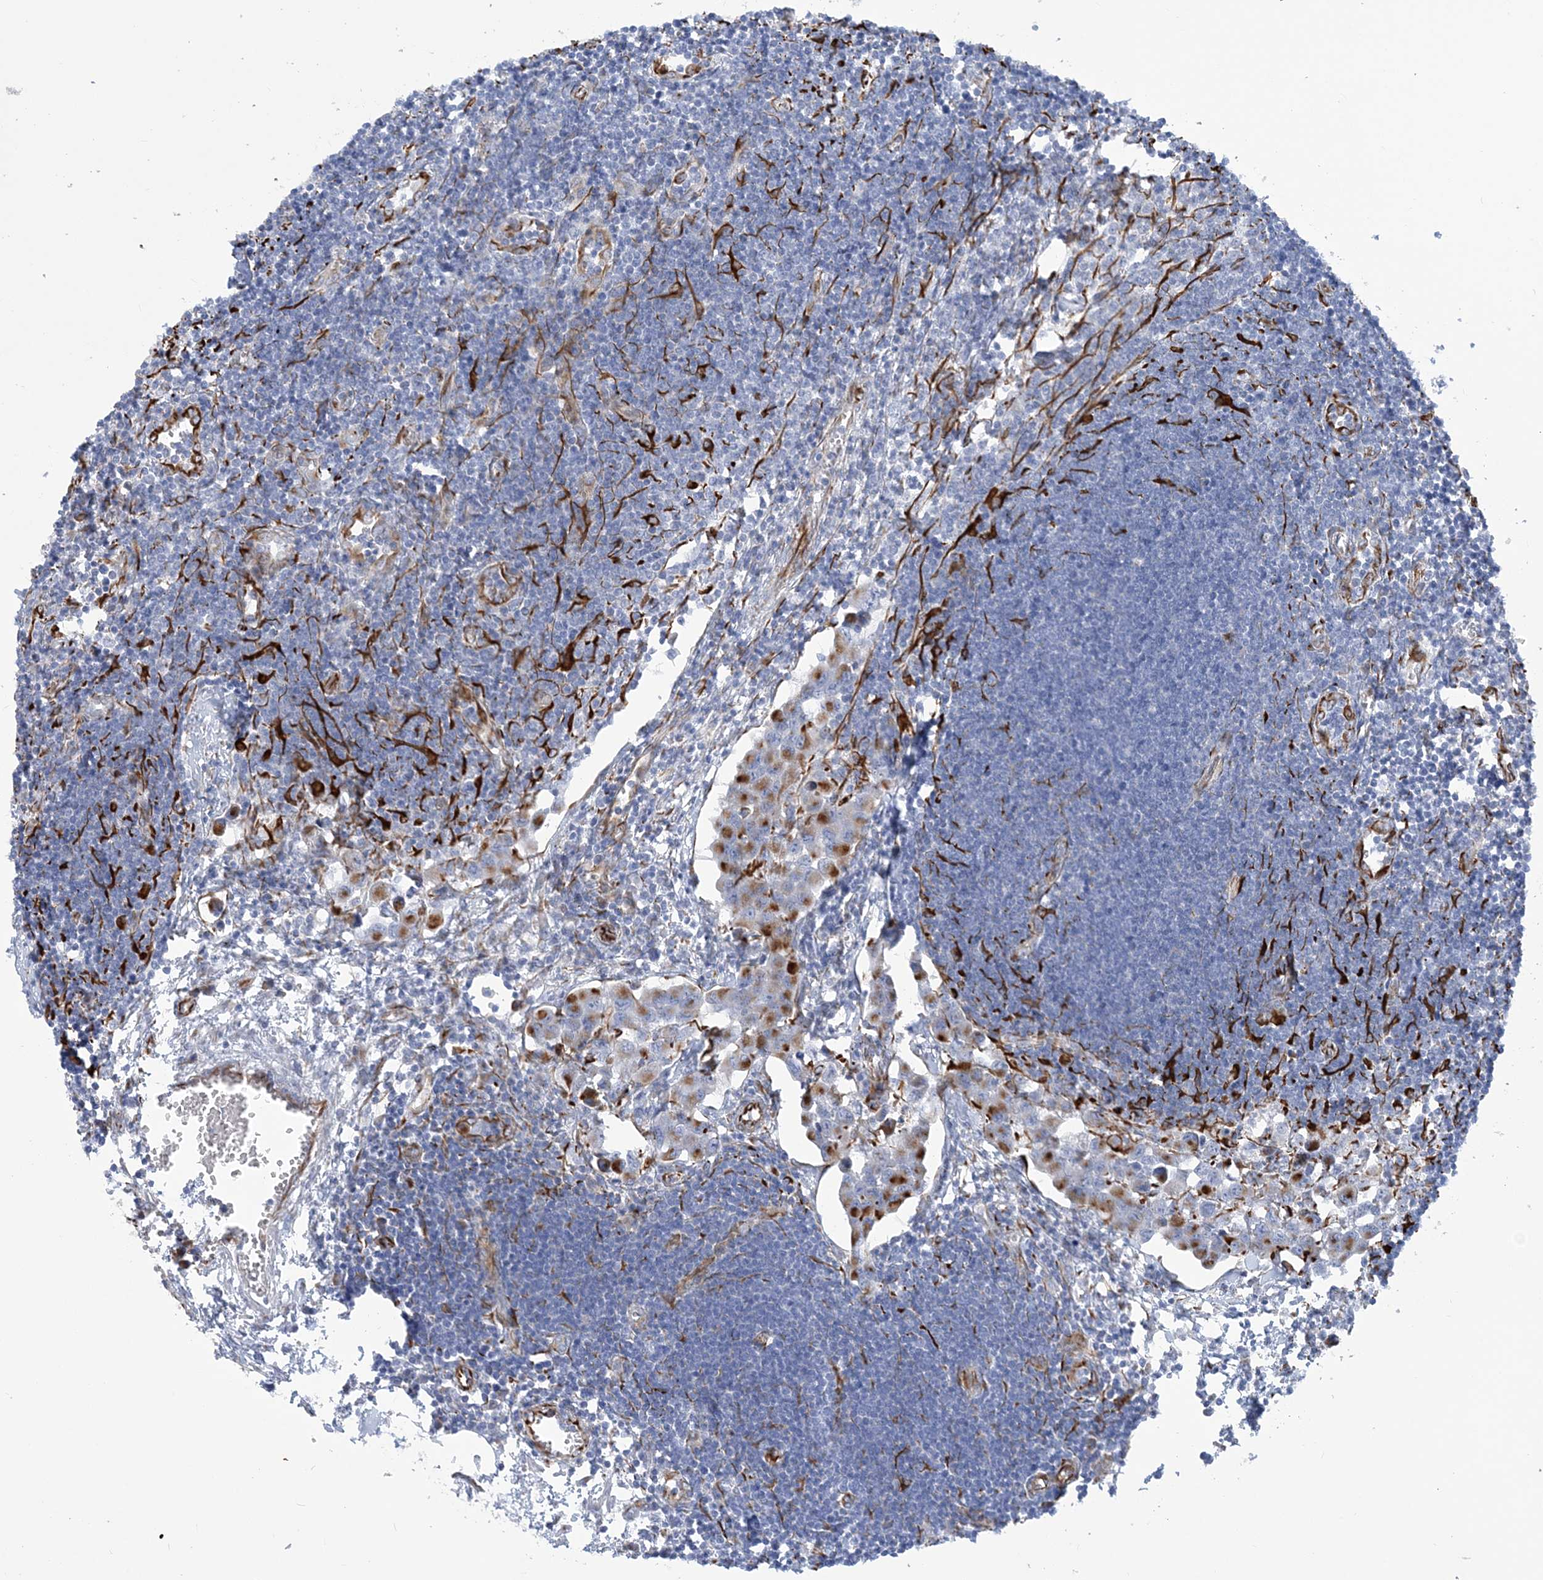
{"staining": {"intensity": "negative", "quantity": "none", "location": "none"}, "tissue": "lymph node", "cell_type": "Germinal center cells", "image_type": "normal", "snomed": [{"axis": "morphology", "description": "Normal tissue, NOS"}, {"axis": "morphology", "description": "Malignant melanoma, Metastatic site"}, {"axis": "topography", "description": "Lymph node"}], "caption": "An image of lymph node stained for a protein exhibits no brown staining in germinal center cells. The staining is performed using DAB brown chromogen with nuclei counter-stained in using hematoxylin.", "gene": "PPIL6", "patient": {"sex": "male", "age": 41}}